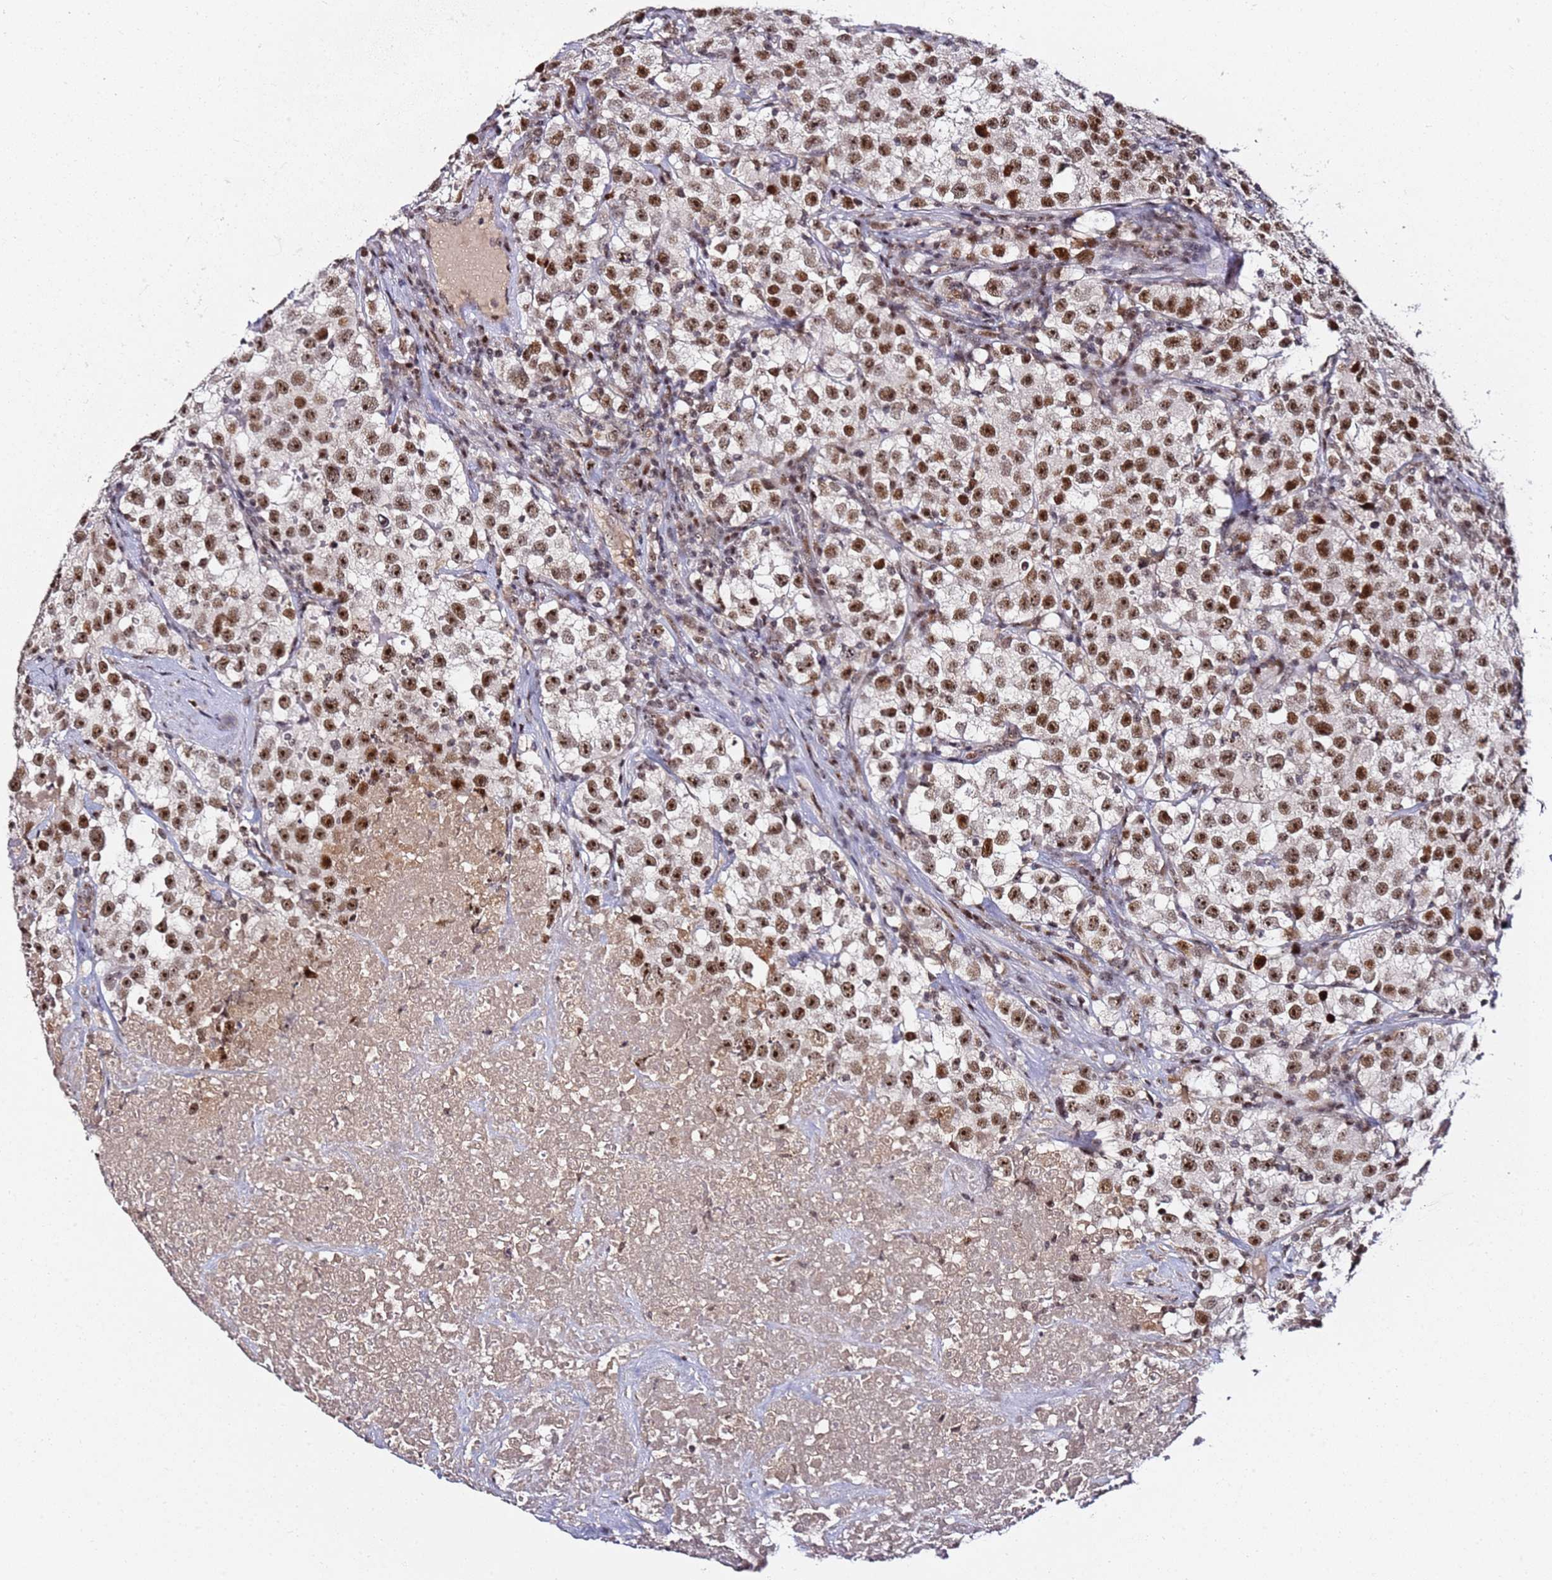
{"staining": {"intensity": "strong", "quantity": "25%-75%", "location": "nuclear"}, "tissue": "testis cancer", "cell_type": "Tumor cells", "image_type": "cancer", "snomed": [{"axis": "morphology", "description": "Seminoma, NOS"}, {"axis": "topography", "description": "Testis"}], "caption": "Testis seminoma stained with a protein marker demonstrates strong staining in tumor cells.", "gene": "FCF1", "patient": {"sex": "male", "age": 22}}